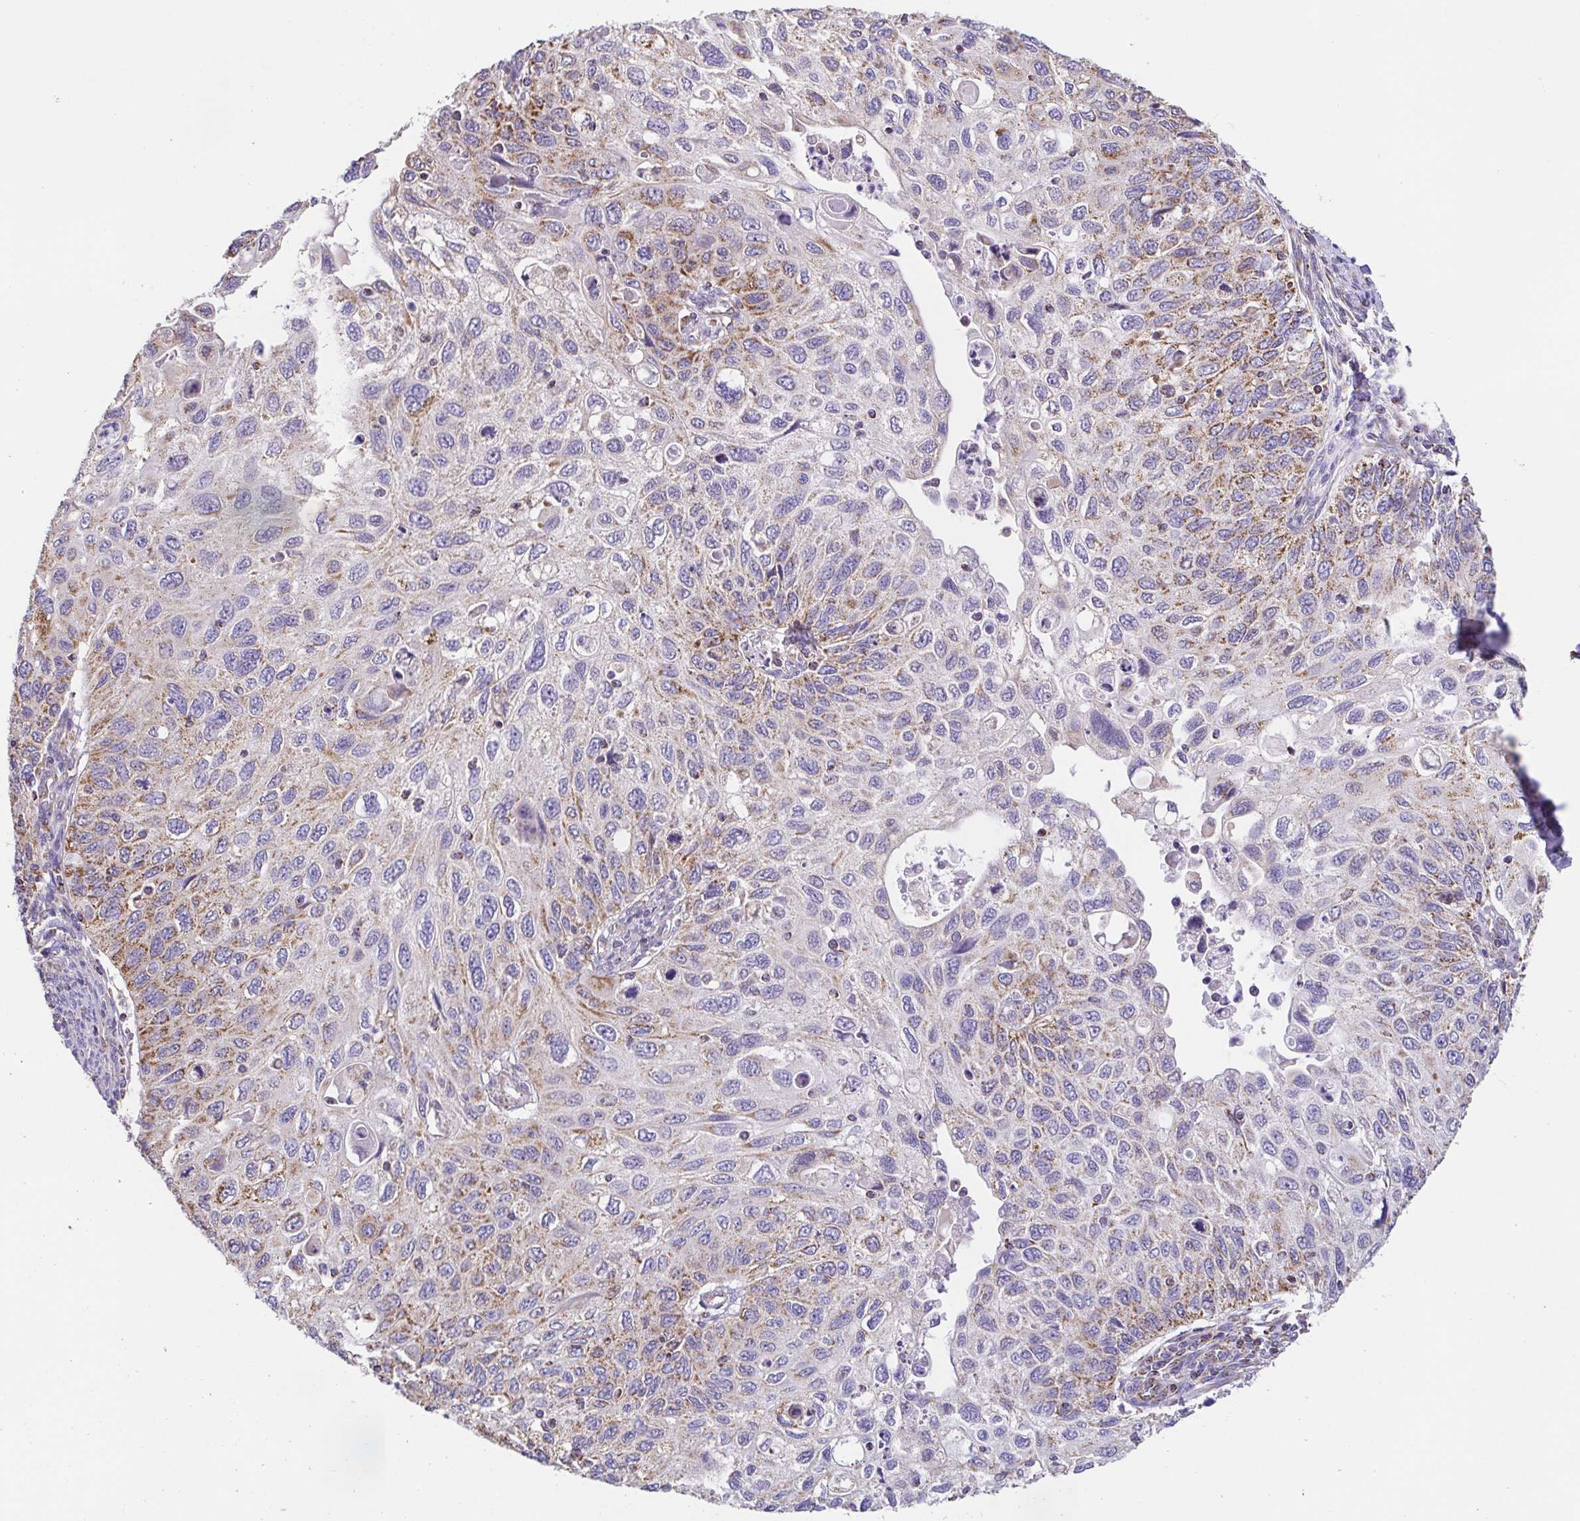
{"staining": {"intensity": "moderate", "quantity": "25%-75%", "location": "cytoplasmic/membranous"}, "tissue": "cervical cancer", "cell_type": "Tumor cells", "image_type": "cancer", "snomed": [{"axis": "morphology", "description": "Squamous cell carcinoma, NOS"}, {"axis": "topography", "description": "Cervix"}], "caption": "IHC image of cervical cancer stained for a protein (brown), which demonstrates medium levels of moderate cytoplasmic/membranous expression in about 25%-75% of tumor cells.", "gene": "GINM1", "patient": {"sex": "female", "age": 70}}